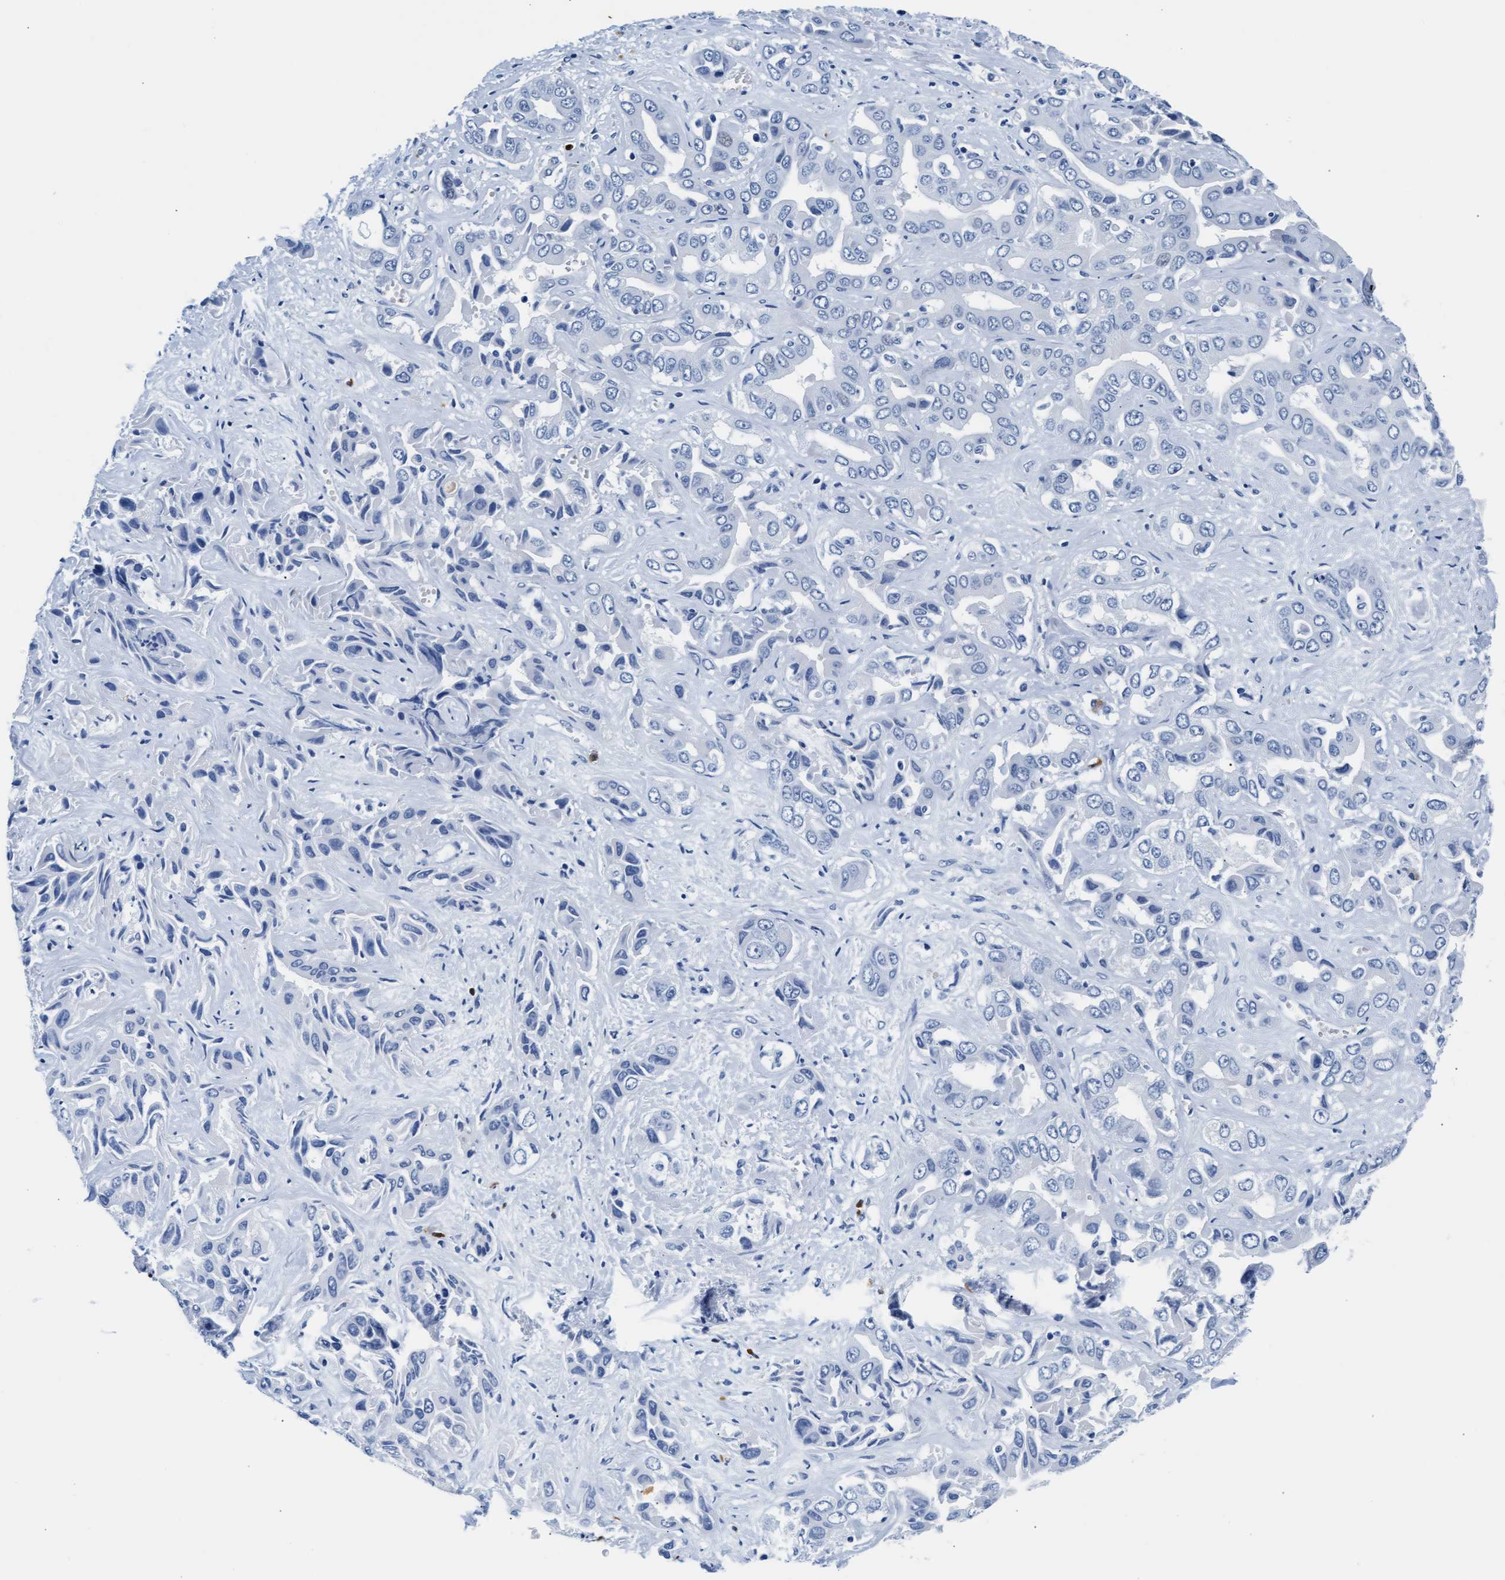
{"staining": {"intensity": "negative", "quantity": "none", "location": "none"}, "tissue": "liver cancer", "cell_type": "Tumor cells", "image_type": "cancer", "snomed": [{"axis": "morphology", "description": "Cholangiocarcinoma"}, {"axis": "topography", "description": "Liver"}], "caption": "Cholangiocarcinoma (liver) stained for a protein using immunohistochemistry (IHC) shows no expression tumor cells.", "gene": "MMP8", "patient": {"sex": "female", "age": 52}}